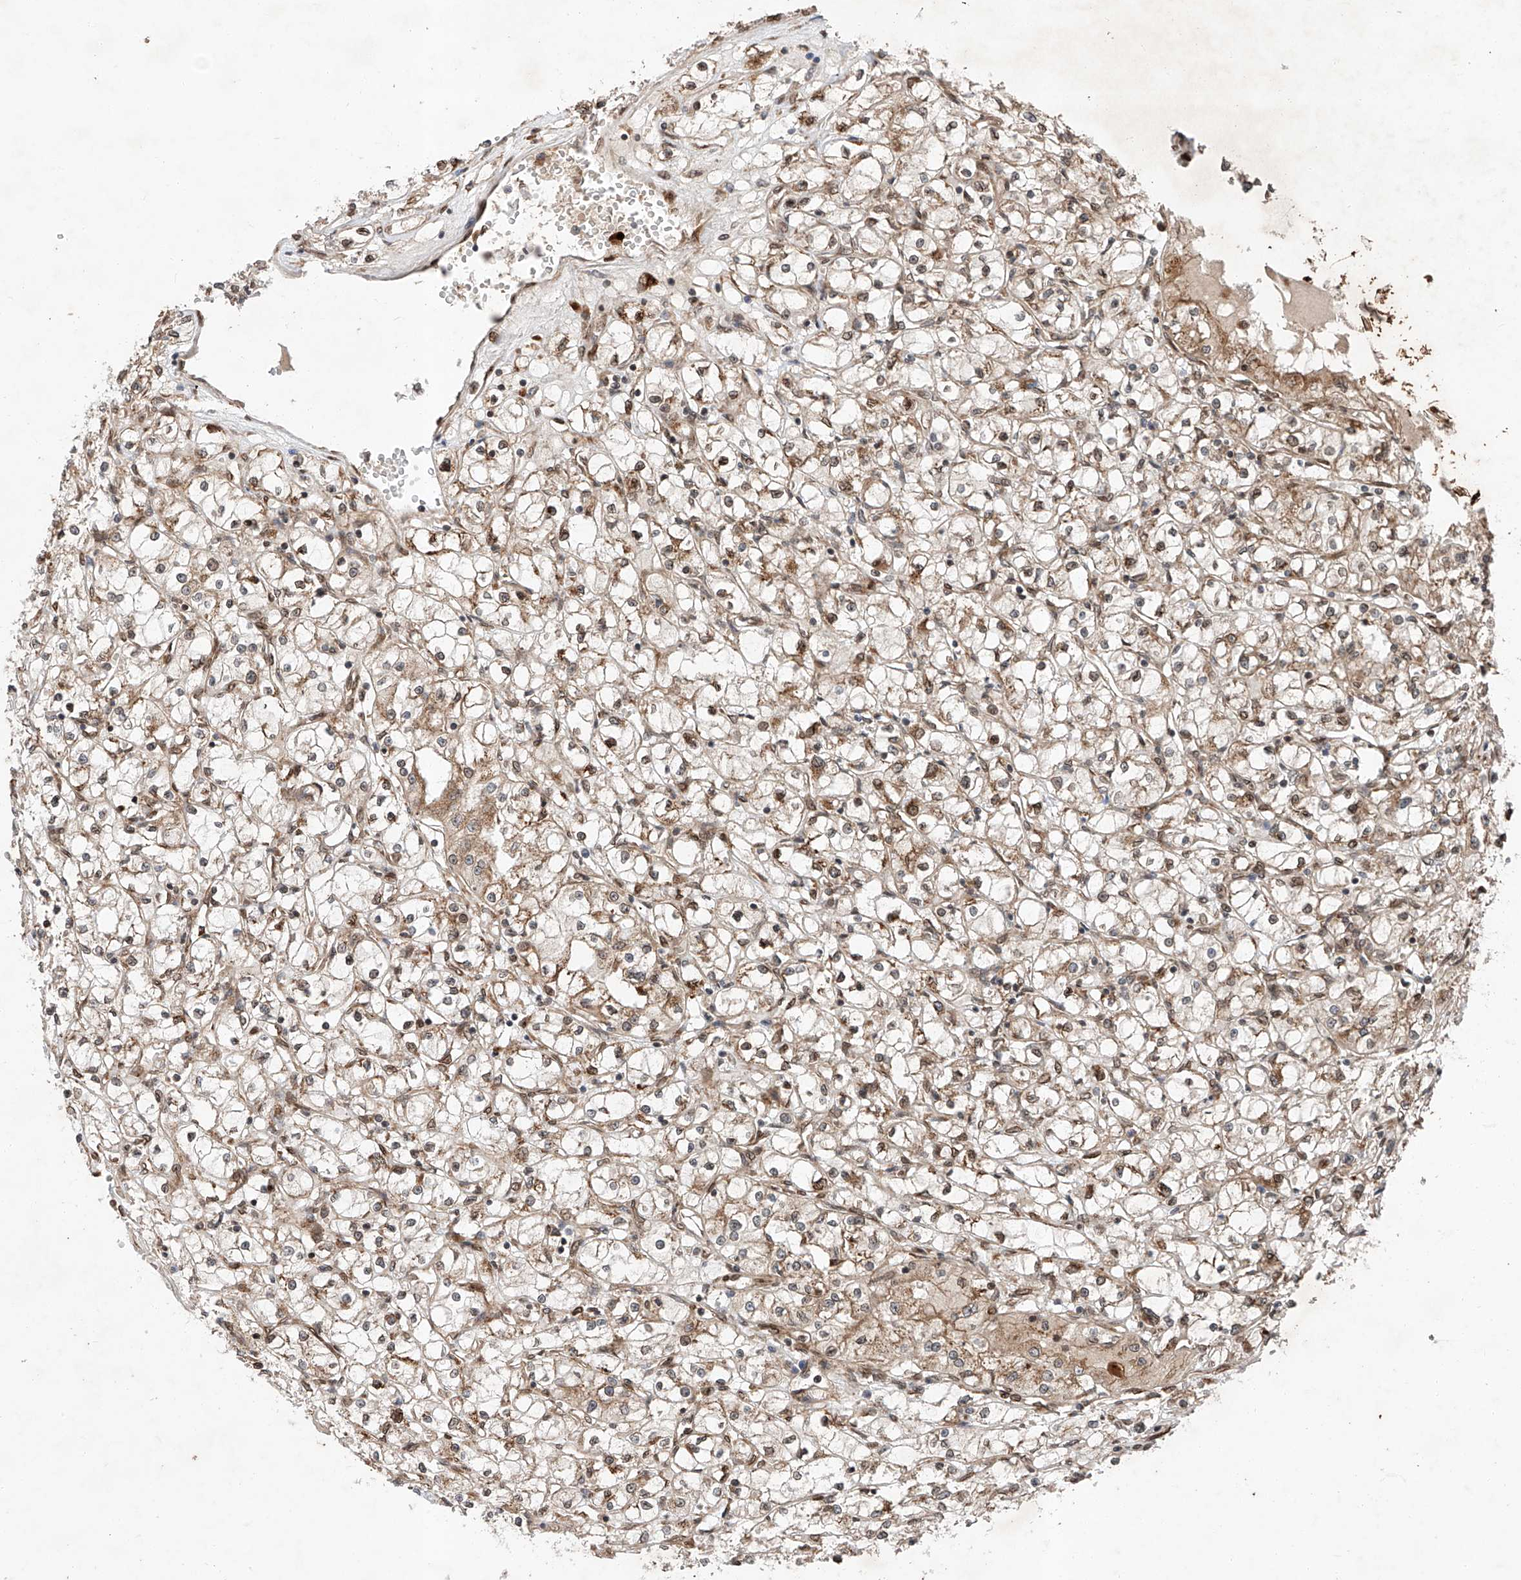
{"staining": {"intensity": "moderate", "quantity": "25%-75%", "location": "cytoplasmic/membranous"}, "tissue": "renal cancer", "cell_type": "Tumor cells", "image_type": "cancer", "snomed": [{"axis": "morphology", "description": "Adenocarcinoma, NOS"}, {"axis": "topography", "description": "Kidney"}], "caption": "Human renal adenocarcinoma stained with a protein marker reveals moderate staining in tumor cells.", "gene": "ZFP28", "patient": {"sex": "male", "age": 56}}